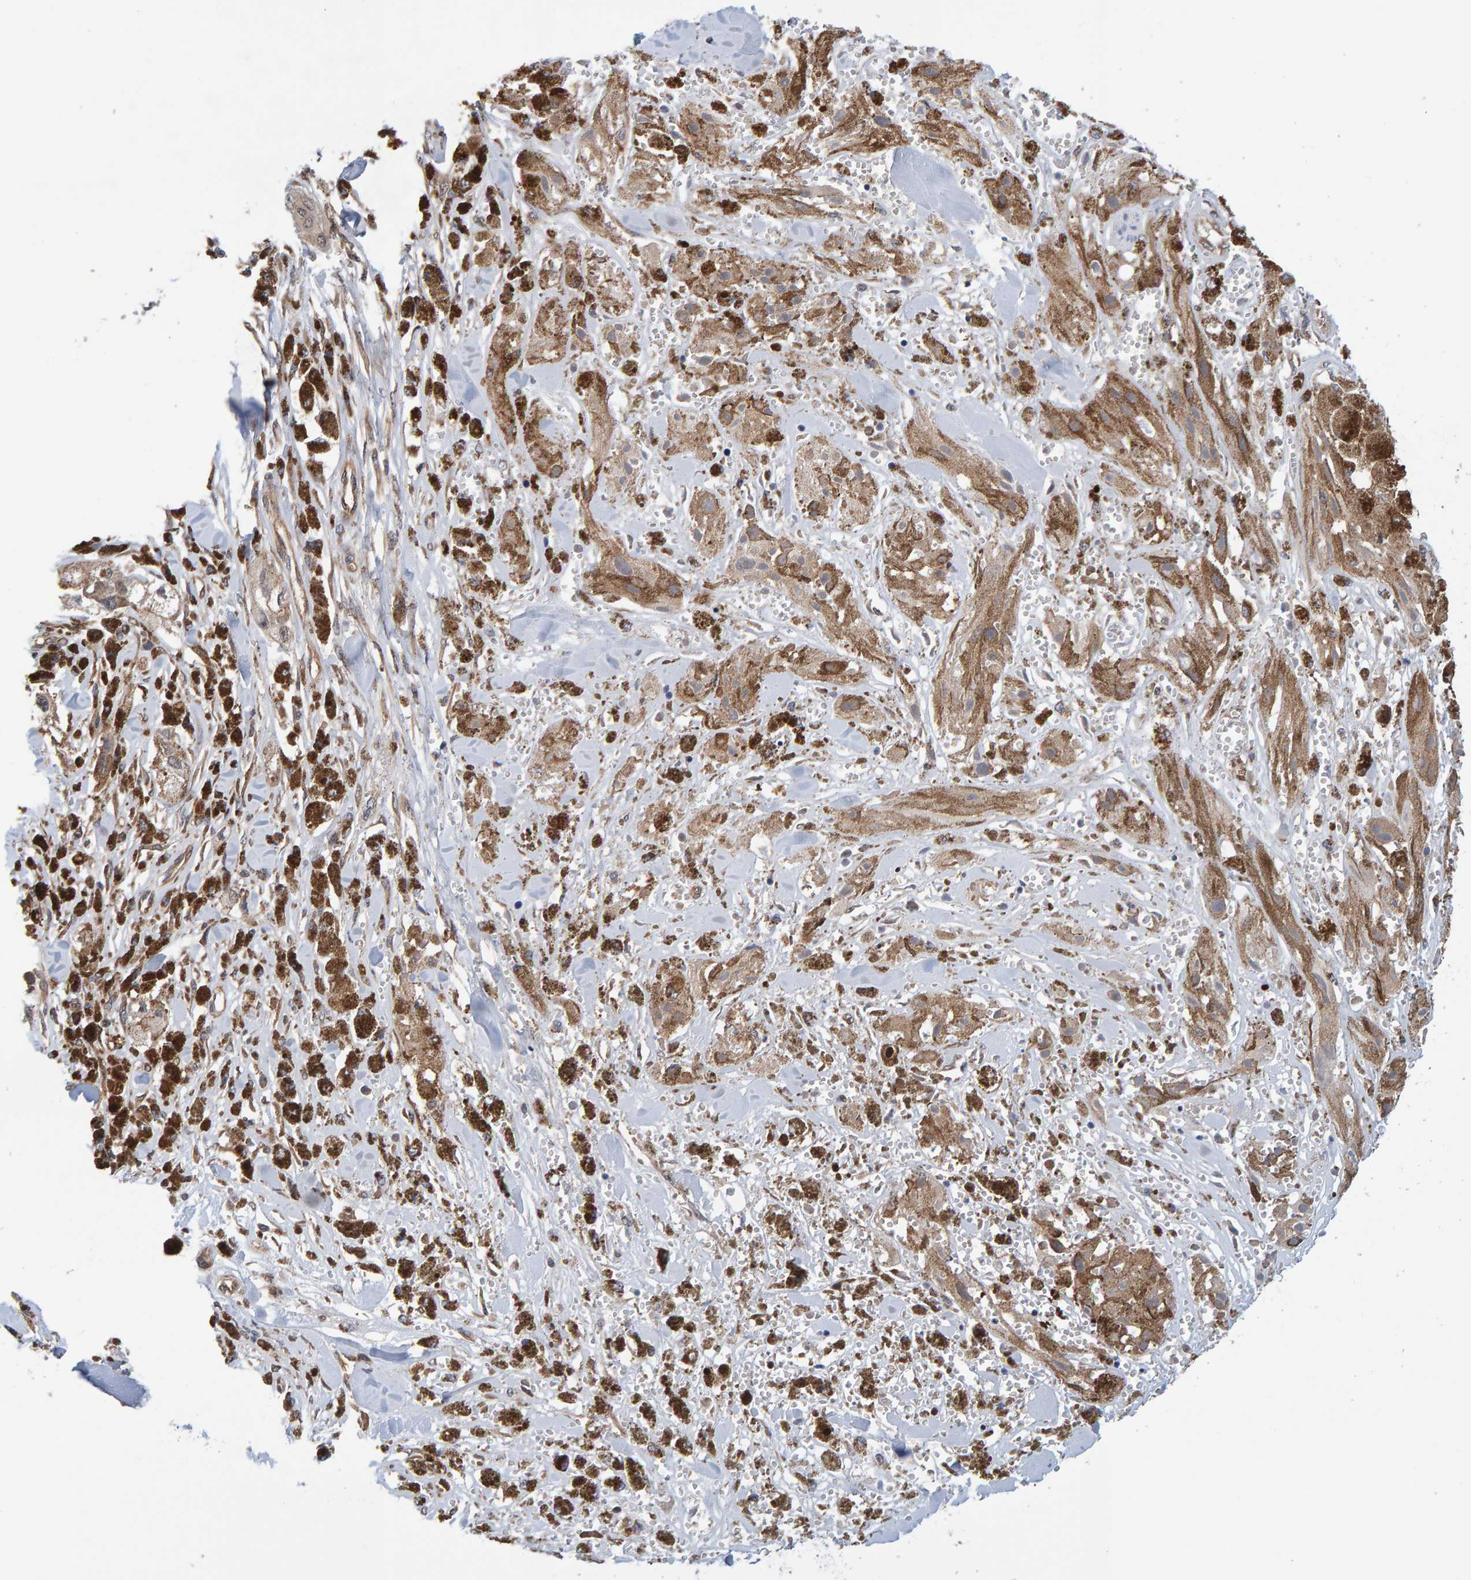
{"staining": {"intensity": "moderate", "quantity": ">75%", "location": "cytoplasmic/membranous"}, "tissue": "melanoma", "cell_type": "Tumor cells", "image_type": "cancer", "snomed": [{"axis": "morphology", "description": "Malignant melanoma, NOS"}, {"axis": "topography", "description": "Skin"}], "caption": "Protein analysis of melanoma tissue demonstrates moderate cytoplasmic/membranous expression in about >75% of tumor cells.", "gene": "SCRN2", "patient": {"sex": "male", "age": 88}}